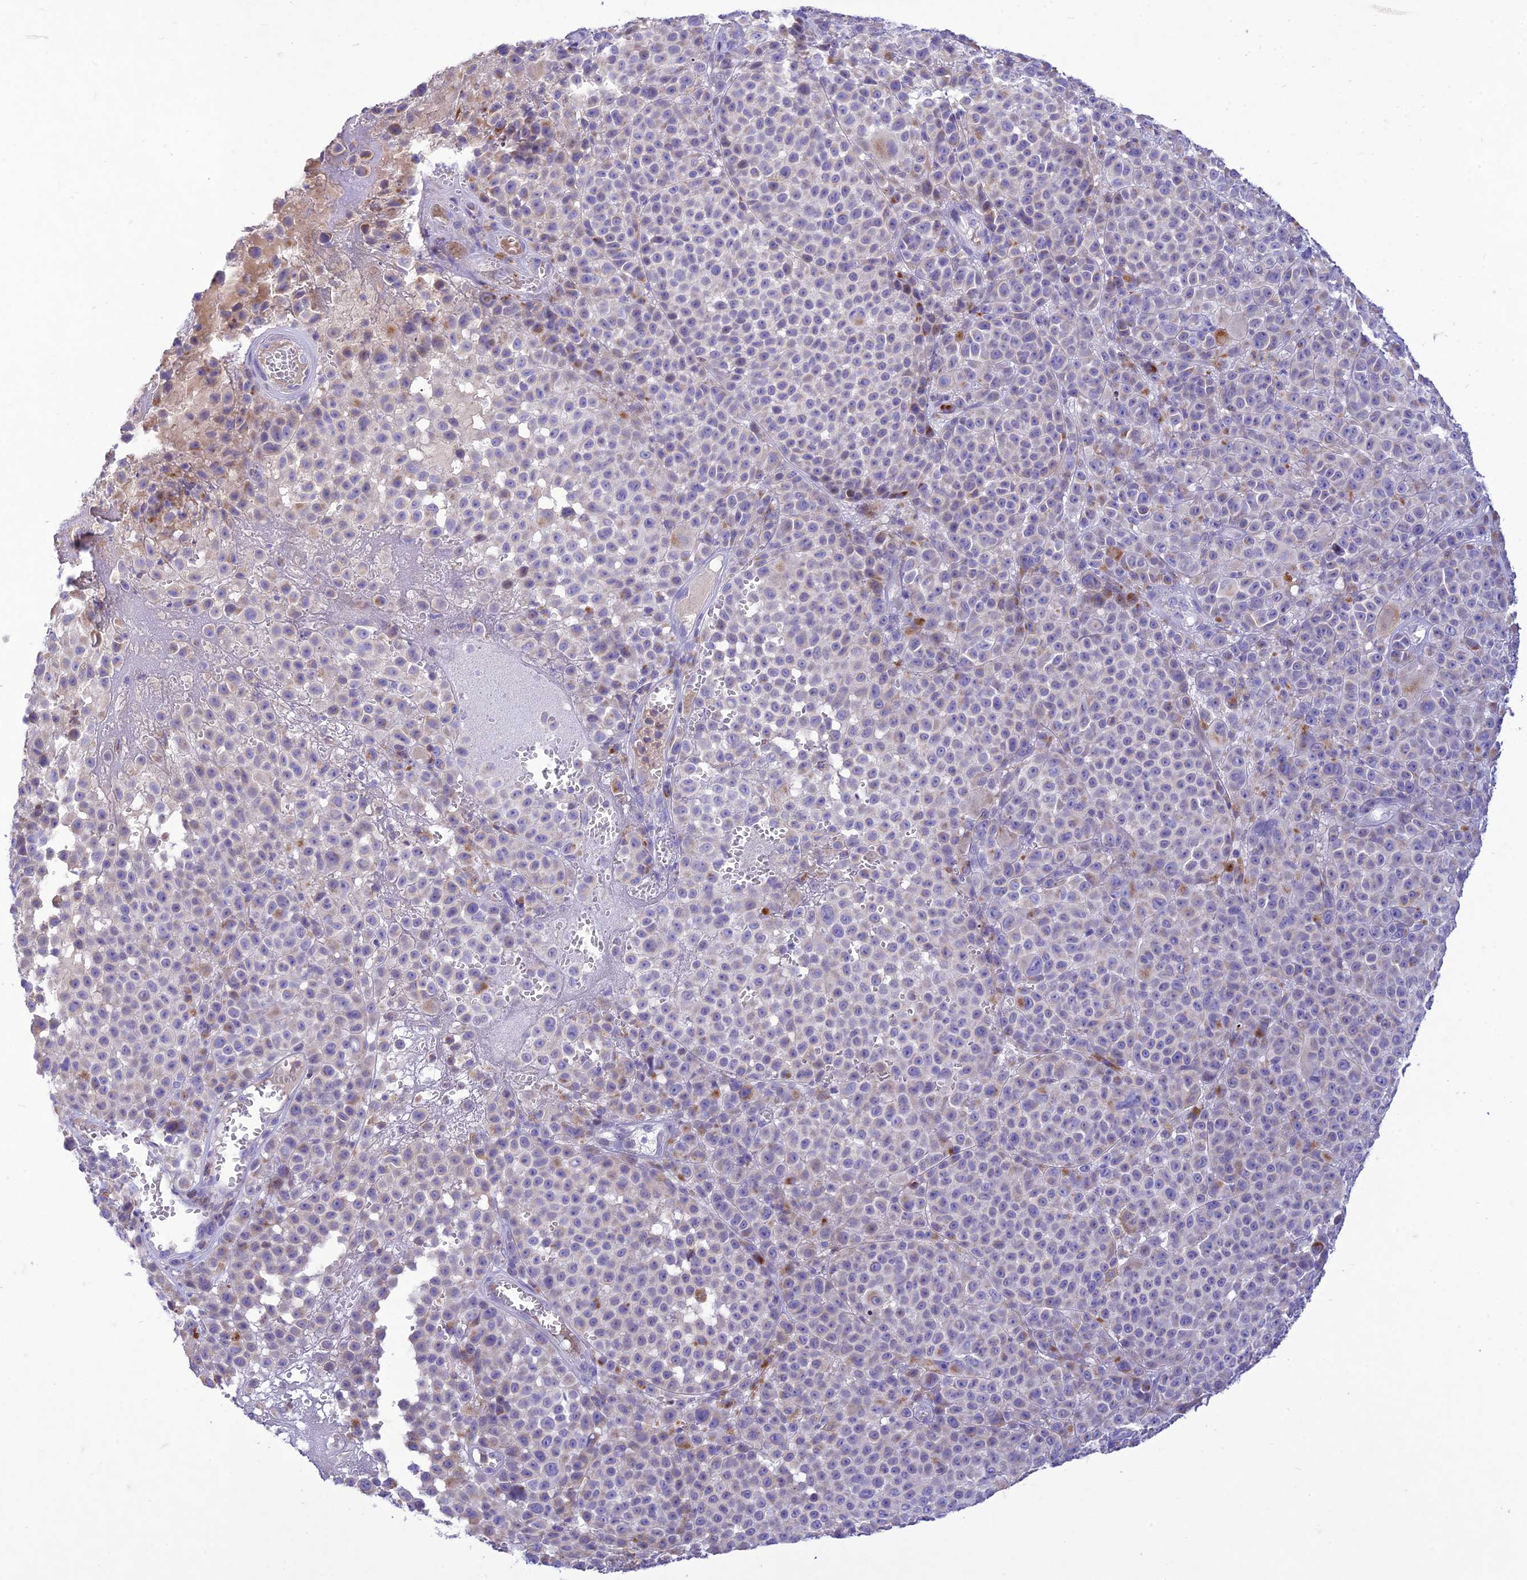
{"staining": {"intensity": "negative", "quantity": "none", "location": "none"}, "tissue": "melanoma", "cell_type": "Tumor cells", "image_type": "cancer", "snomed": [{"axis": "morphology", "description": "Malignant melanoma, NOS"}, {"axis": "topography", "description": "Skin"}], "caption": "Melanoma was stained to show a protein in brown. There is no significant positivity in tumor cells. (IHC, brightfield microscopy, high magnification).", "gene": "SLC13A5", "patient": {"sex": "female", "age": 94}}